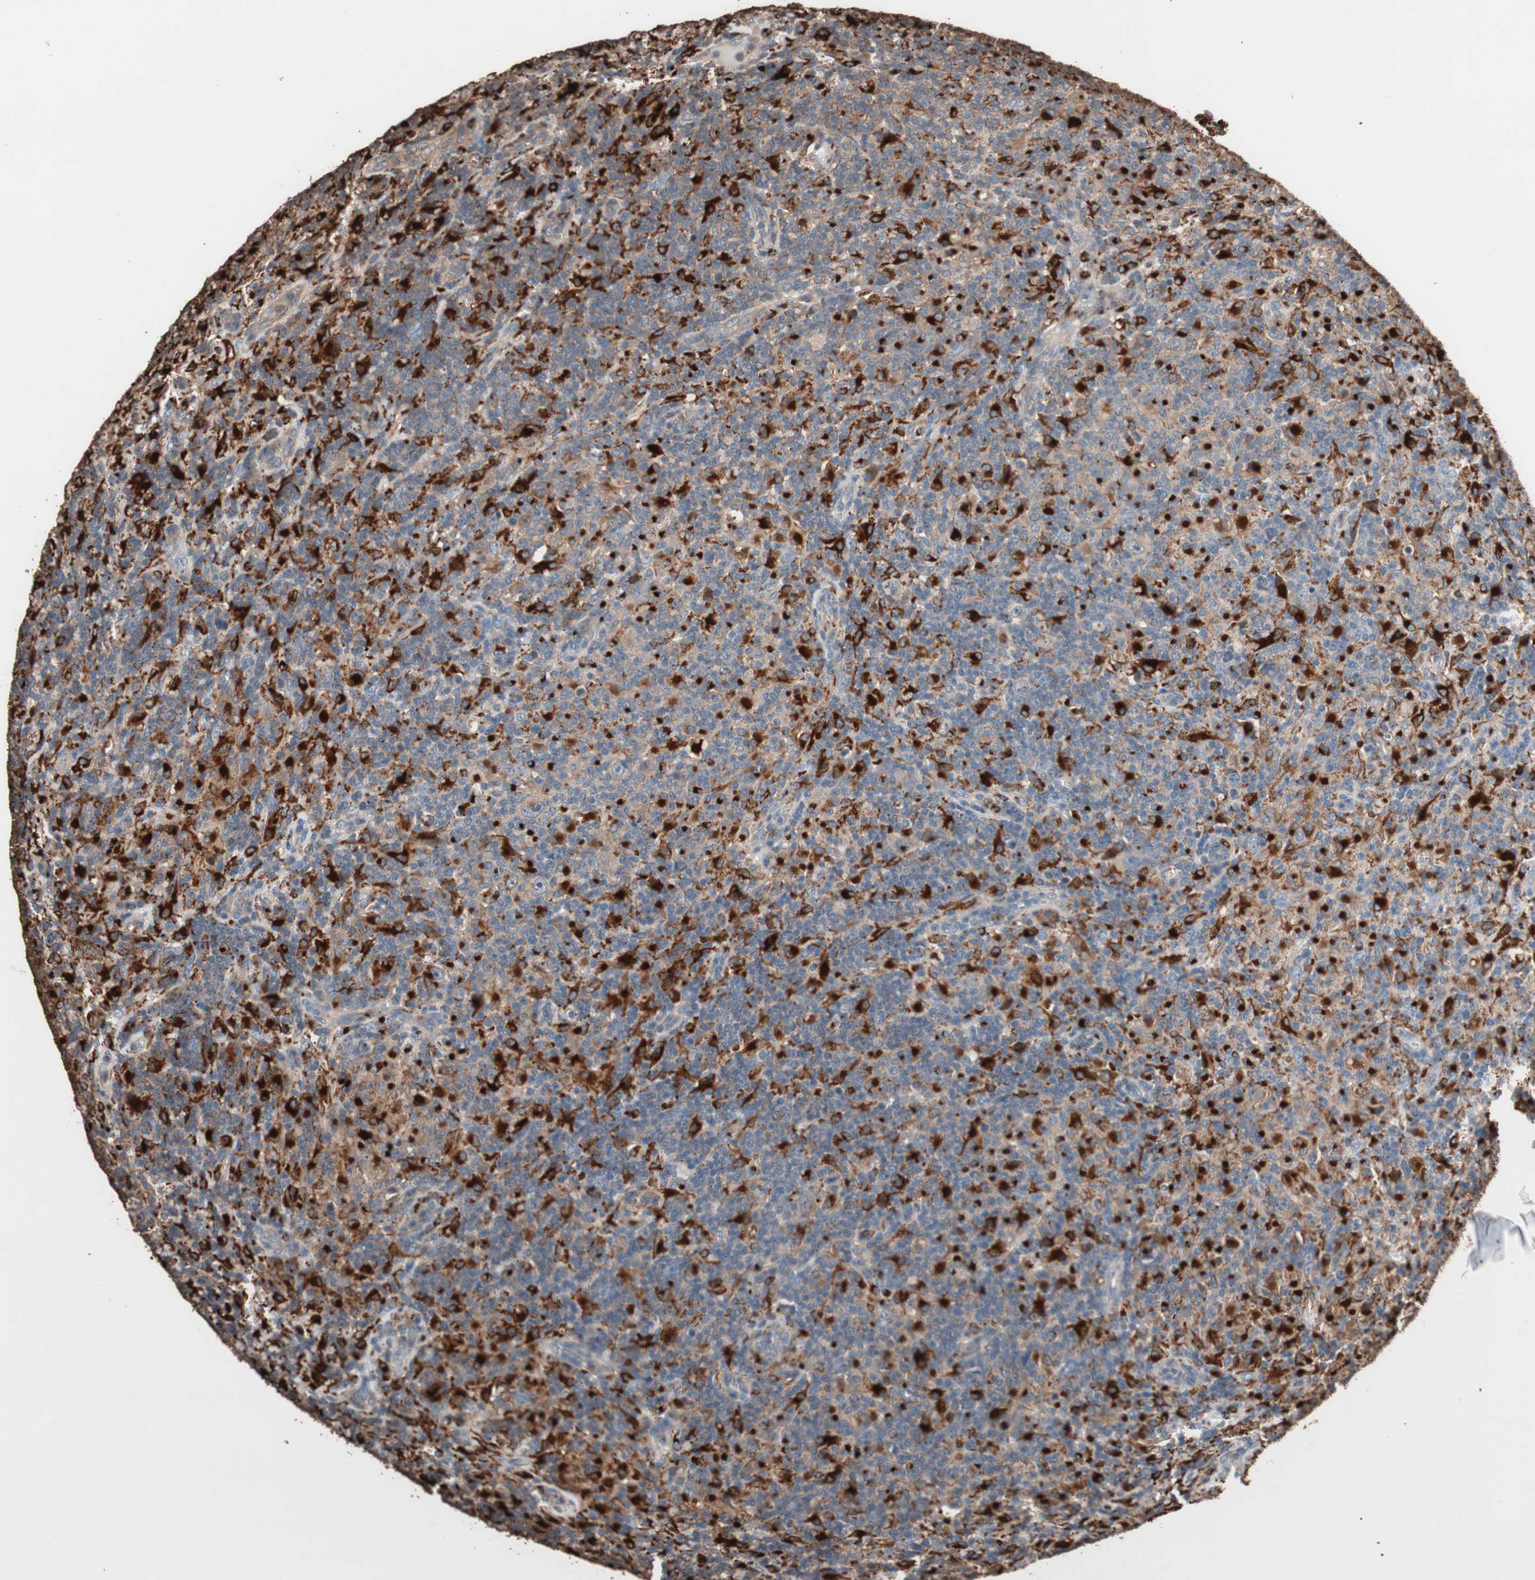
{"staining": {"intensity": "strong", "quantity": "25%-75%", "location": "cytoplasmic/membranous"}, "tissue": "lymphoma", "cell_type": "Tumor cells", "image_type": "cancer", "snomed": [{"axis": "morphology", "description": "Hodgkin's disease, NOS"}, {"axis": "topography", "description": "Lymph node"}], "caption": "Brown immunohistochemical staining in lymphoma reveals strong cytoplasmic/membranous staining in about 25%-75% of tumor cells. The staining was performed using DAB, with brown indicating positive protein expression. Nuclei are stained blue with hematoxylin.", "gene": "CCT3", "patient": {"sex": "male", "age": 70}}